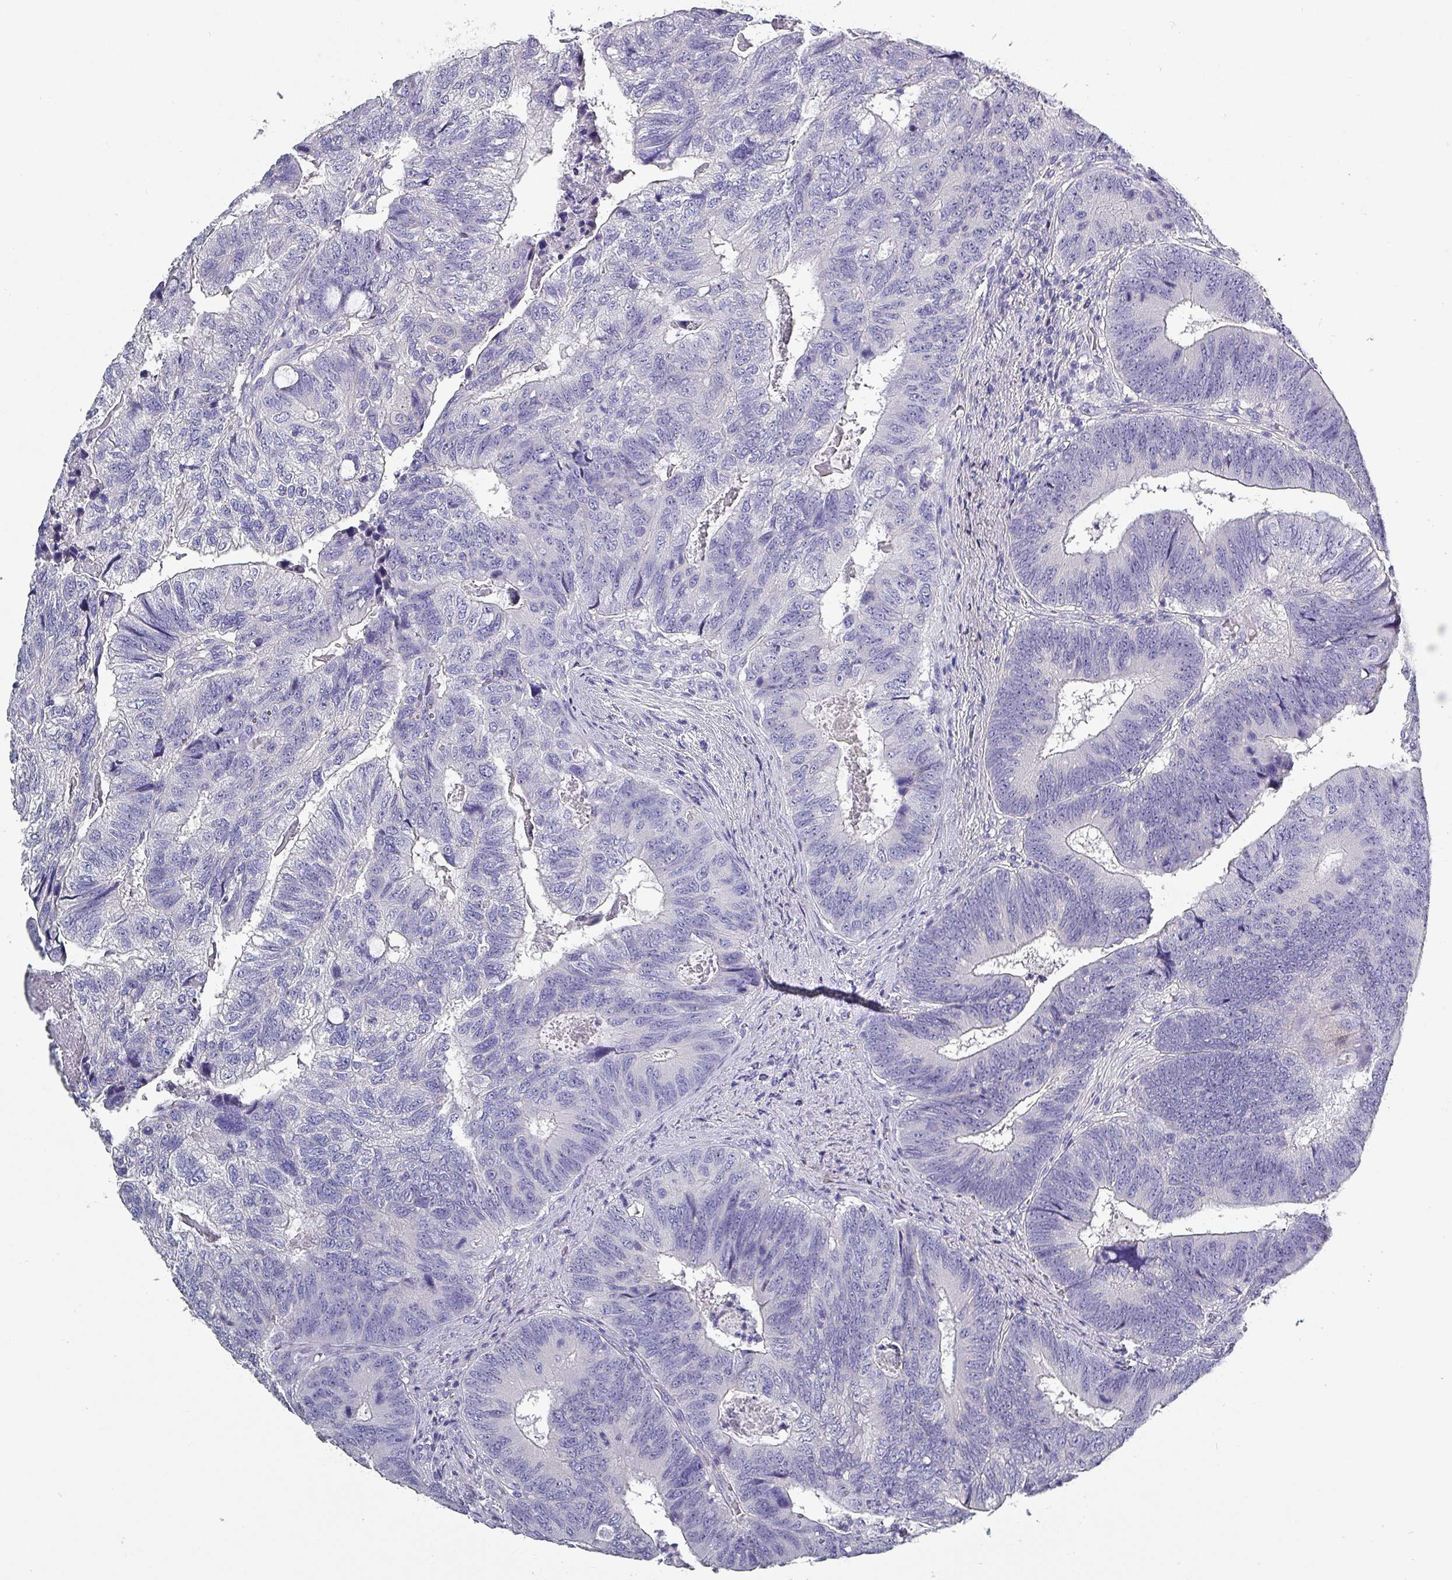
{"staining": {"intensity": "negative", "quantity": "none", "location": "none"}, "tissue": "colorectal cancer", "cell_type": "Tumor cells", "image_type": "cancer", "snomed": [{"axis": "morphology", "description": "Adenocarcinoma, NOS"}, {"axis": "topography", "description": "Colon"}], "caption": "Tumor cells show no significant protein positivity in adenocarcinoma (colorectal).", "gene": "INS-IGF2", "patient": {"sex": "female", "age": 67}}